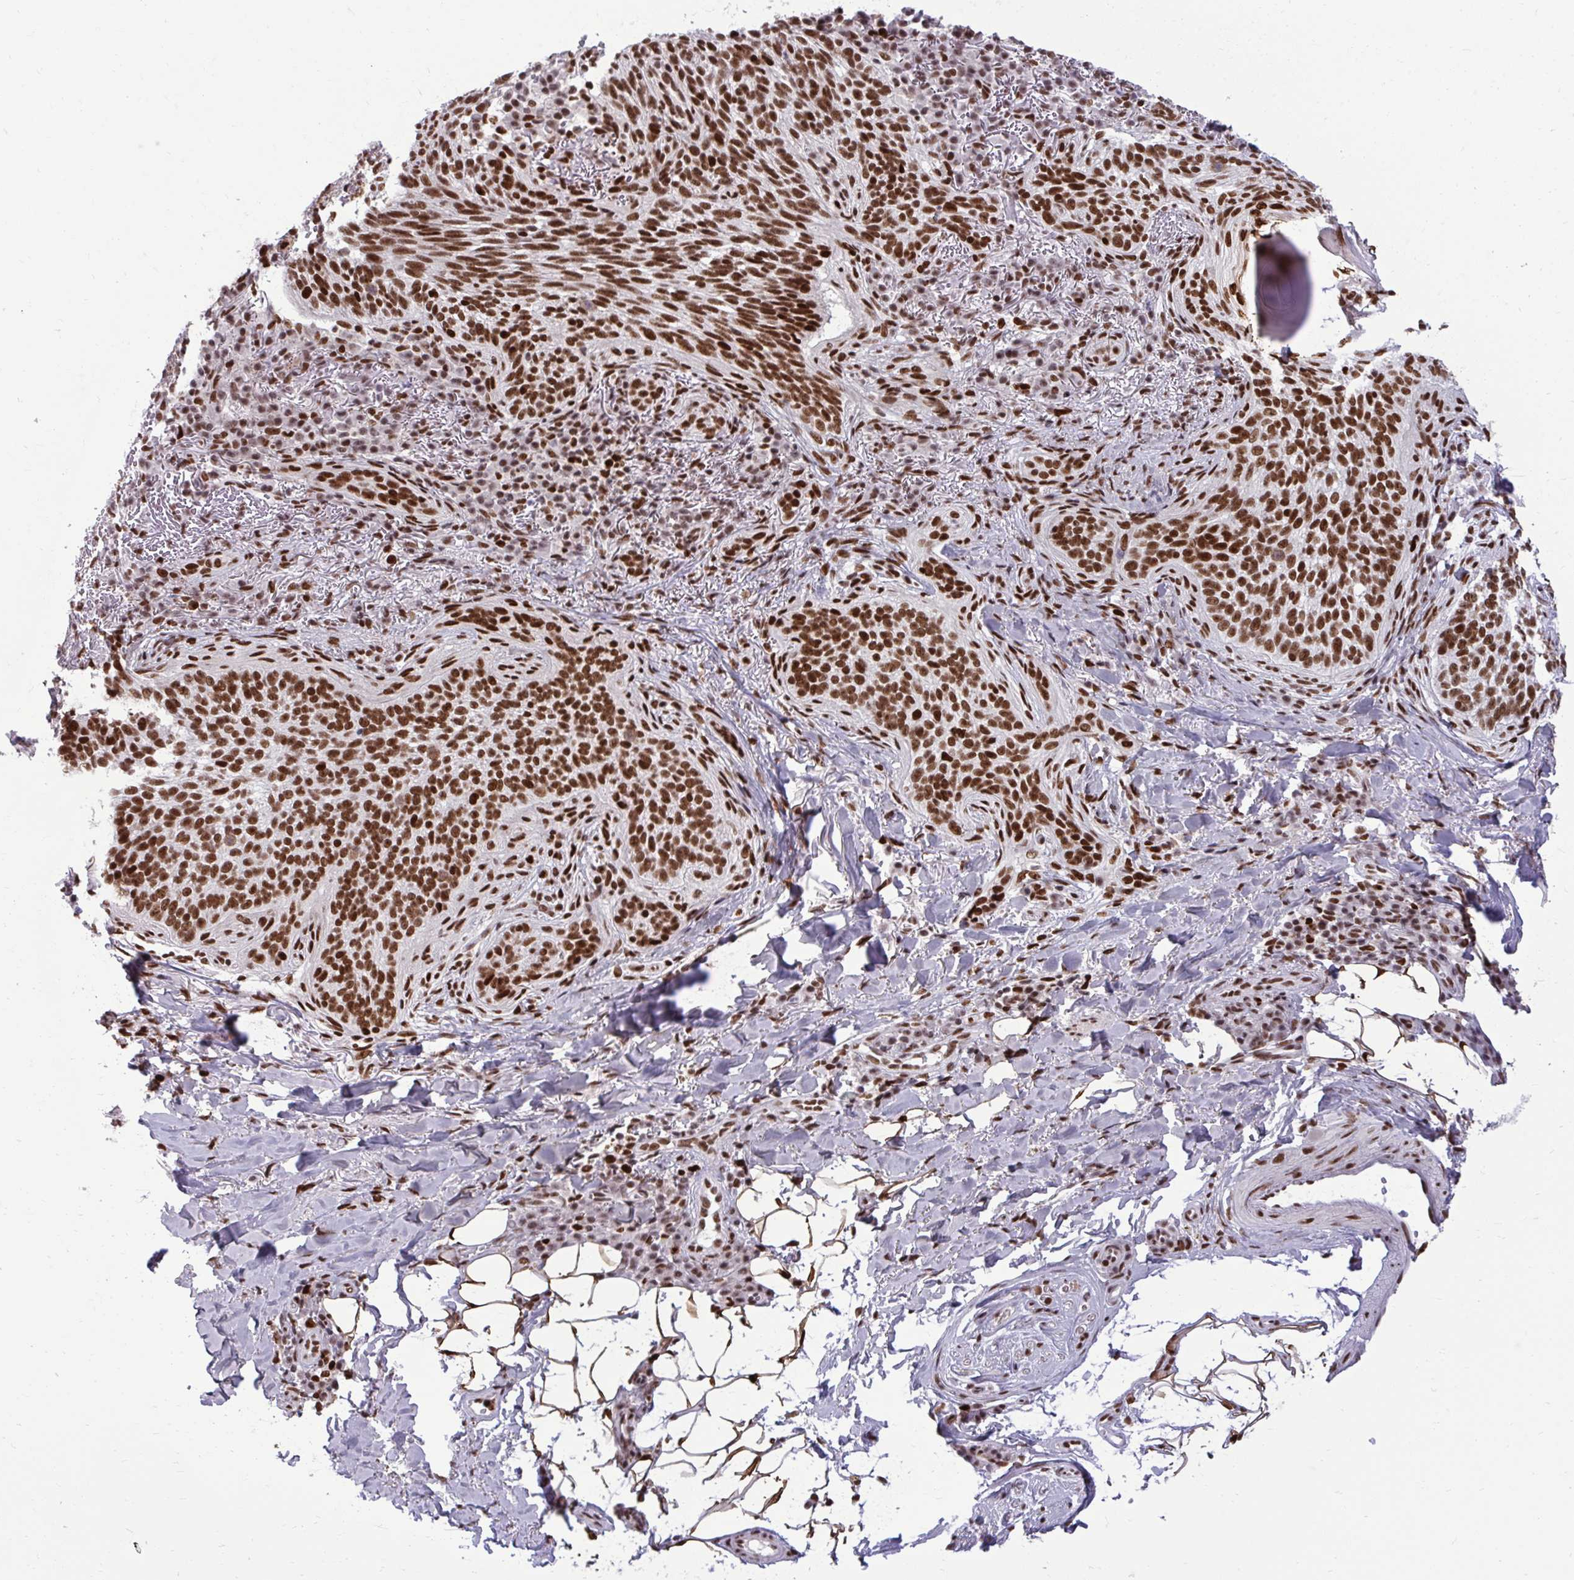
{"staining": {"intensity": "strong", "quantity": ">75%", "location": "nuclear"}, "tissue": "skin cancer", "cell_type": "Tumor cells", "image_type": "cancer", "snomed": [{"axis": "morphology", "description": "Basal cell carcinoma"}, {"axis": "topography", "description": "Skin"}, {"axis": "topography", "description": "Skin of head"}], "caption": "Immunohistochemical staining of human basal cell carcinoma (skin) shows high levels of strong nuclear protein positivity in approximately >75% of tumor cells.", "gene": "CDYL", "patient": {"sex": "male", "age": 62}}